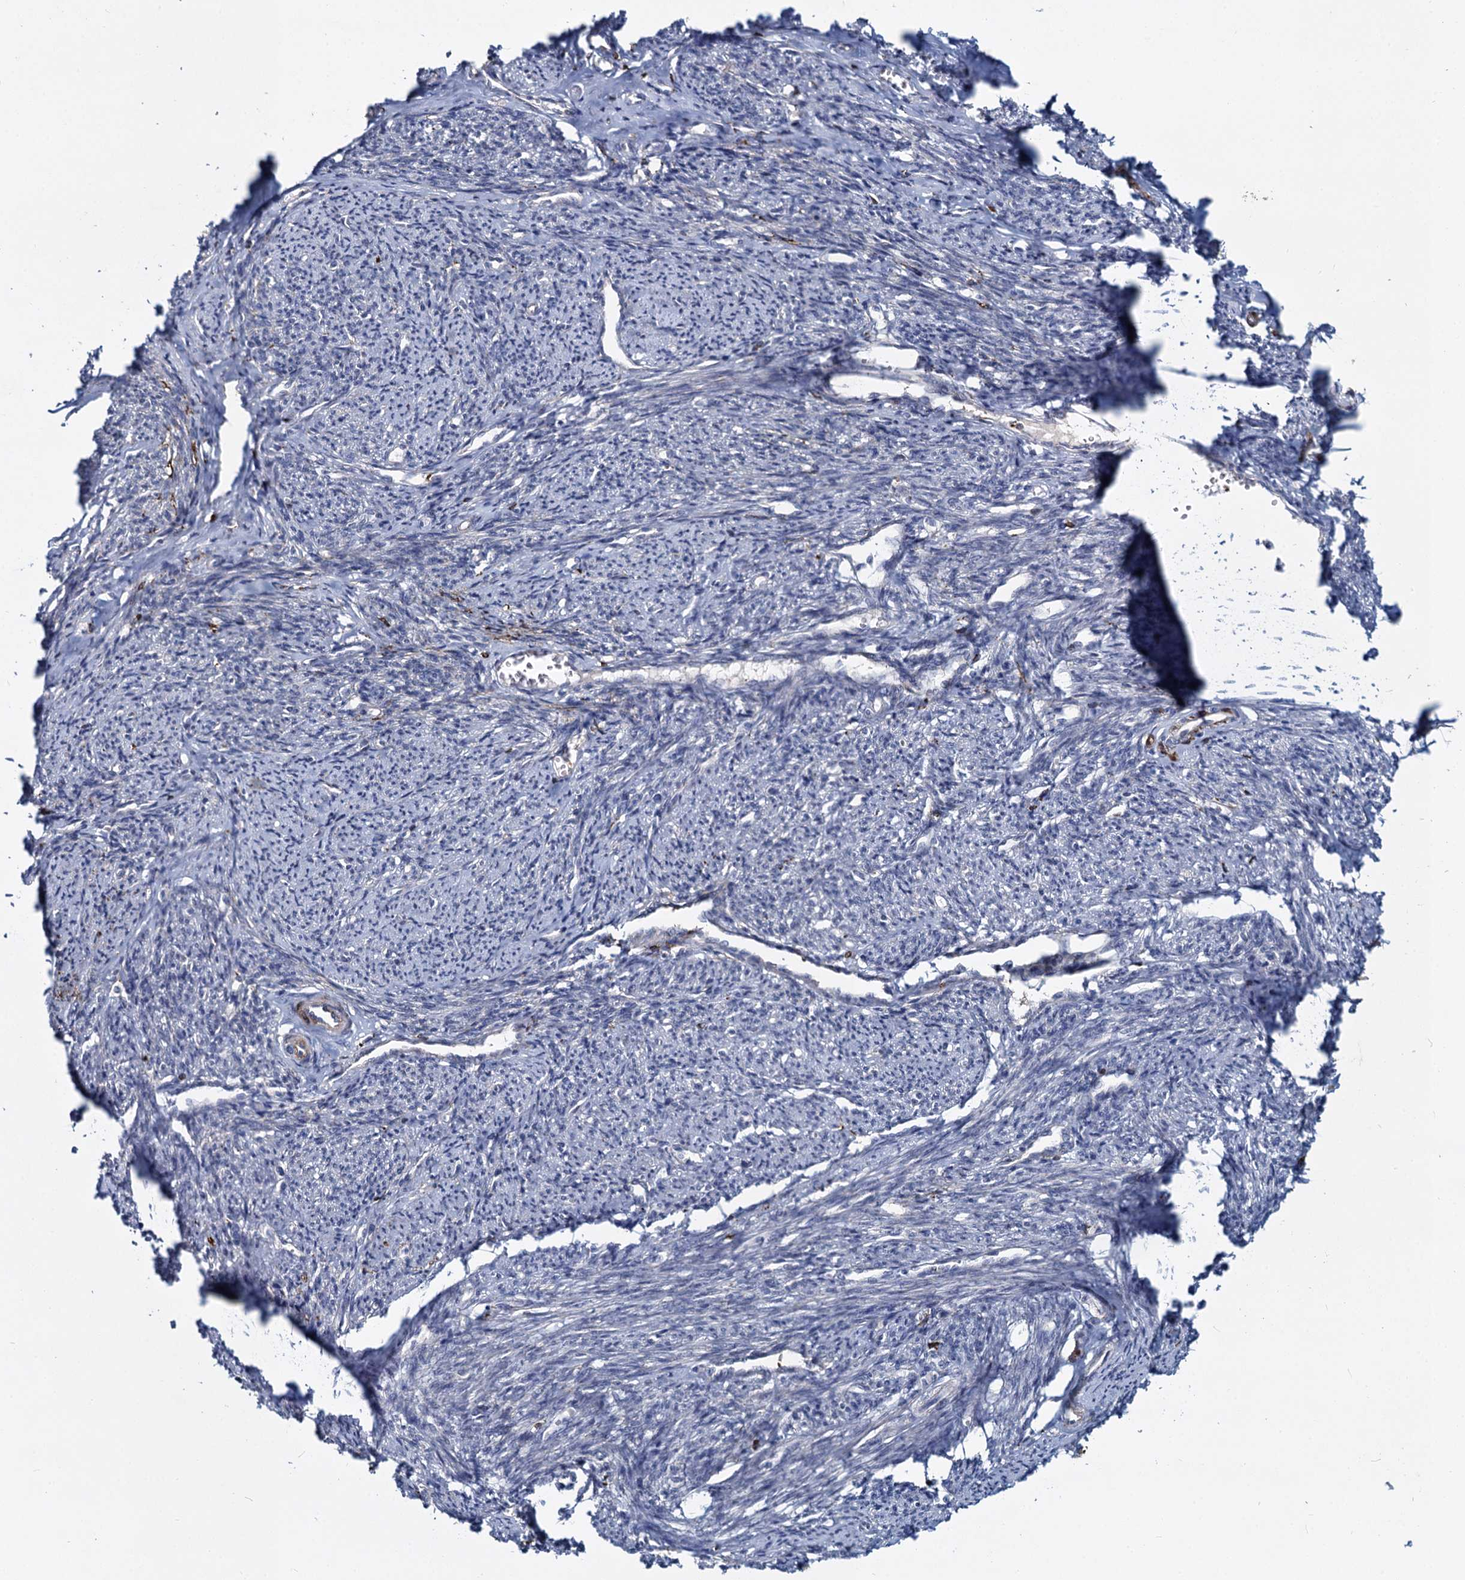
{"staining": {"intensity": "moderate", "quantity": "25%-75%", "location": "cytoplasmic/membranous"}, "tissue": "smooth muscle", "cell_type": "Smooth muscle cells", "image_type": "normal", "snomed": [{"axis": "morphology", "description": "Normal tissue, NOS"}, {"axis": "topography", "description": "Smooth muscle"}, {"axis": "topography", "description": "Uterus"}], "caption": "Brown immunohistochemical staining in unremarkable smooth muscle exhibits moderate cytoplasmic/membranous staining in about 25%-75% of smooth muscle cells.", "gene": "DCUN1D2", "patient": {"sex": "female", "age": 59}}